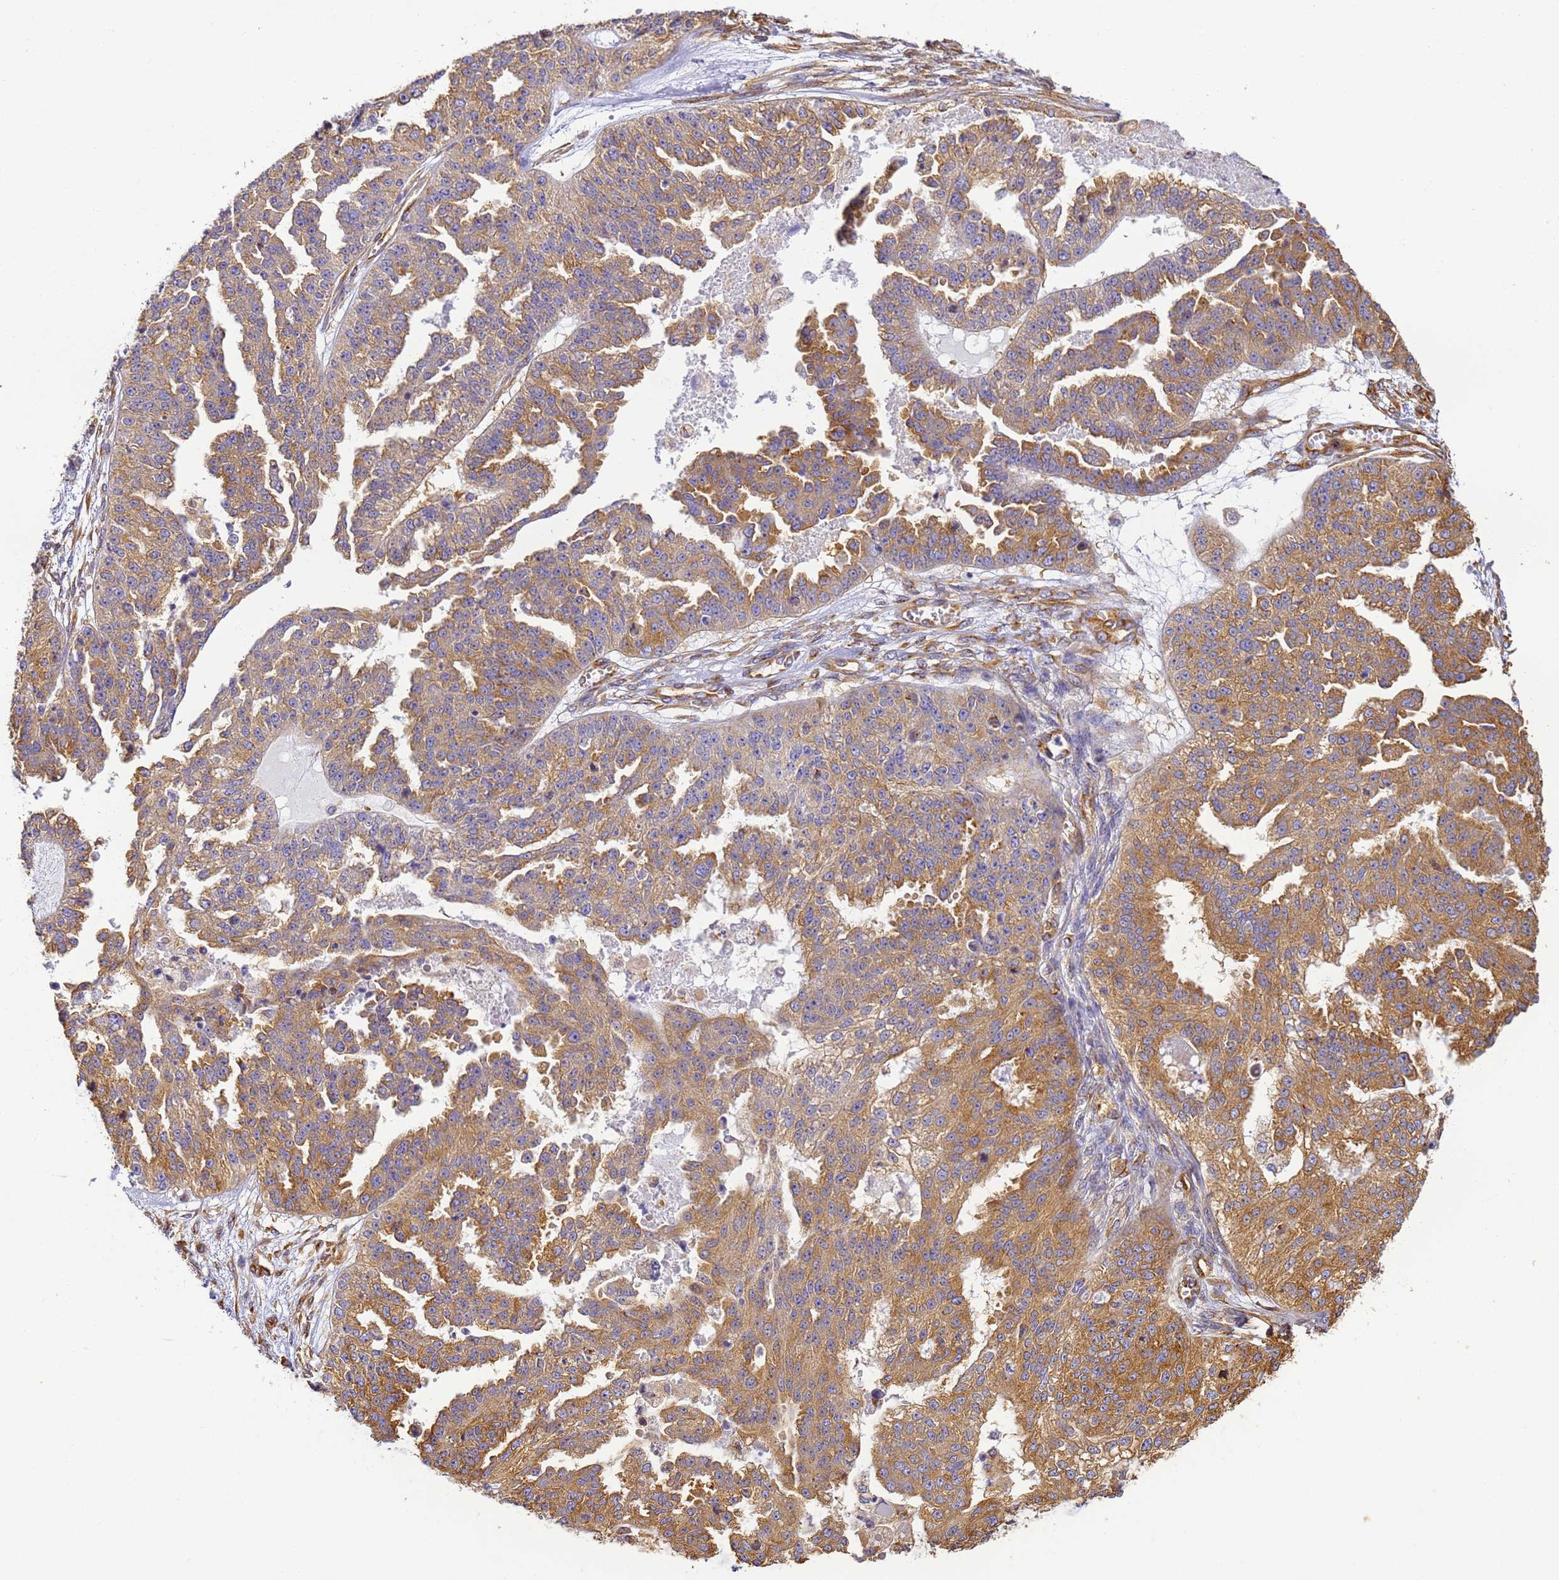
{"staining": {"intensity": "moderate", "quantity": ">75%", "location": "cytoplasmic/membranous"}, "tissue": "ovarian cancer", "cell_type": "Tumor cells", "image_type": "cancer", "snomed": [{"axis": "morphology", "description": "Cystadenocarcinoma, serous, NOS"}, {"axis": "topography", "description": "Ovary"}], "caption": "Moderate cytoplasmic/membranous staining for a protein is identified in approximately >75% of tumor cells of ovarian cancer using IHC.", "gene": "DYNC1I2", "patient": {"sex": "female", "age": 58}}